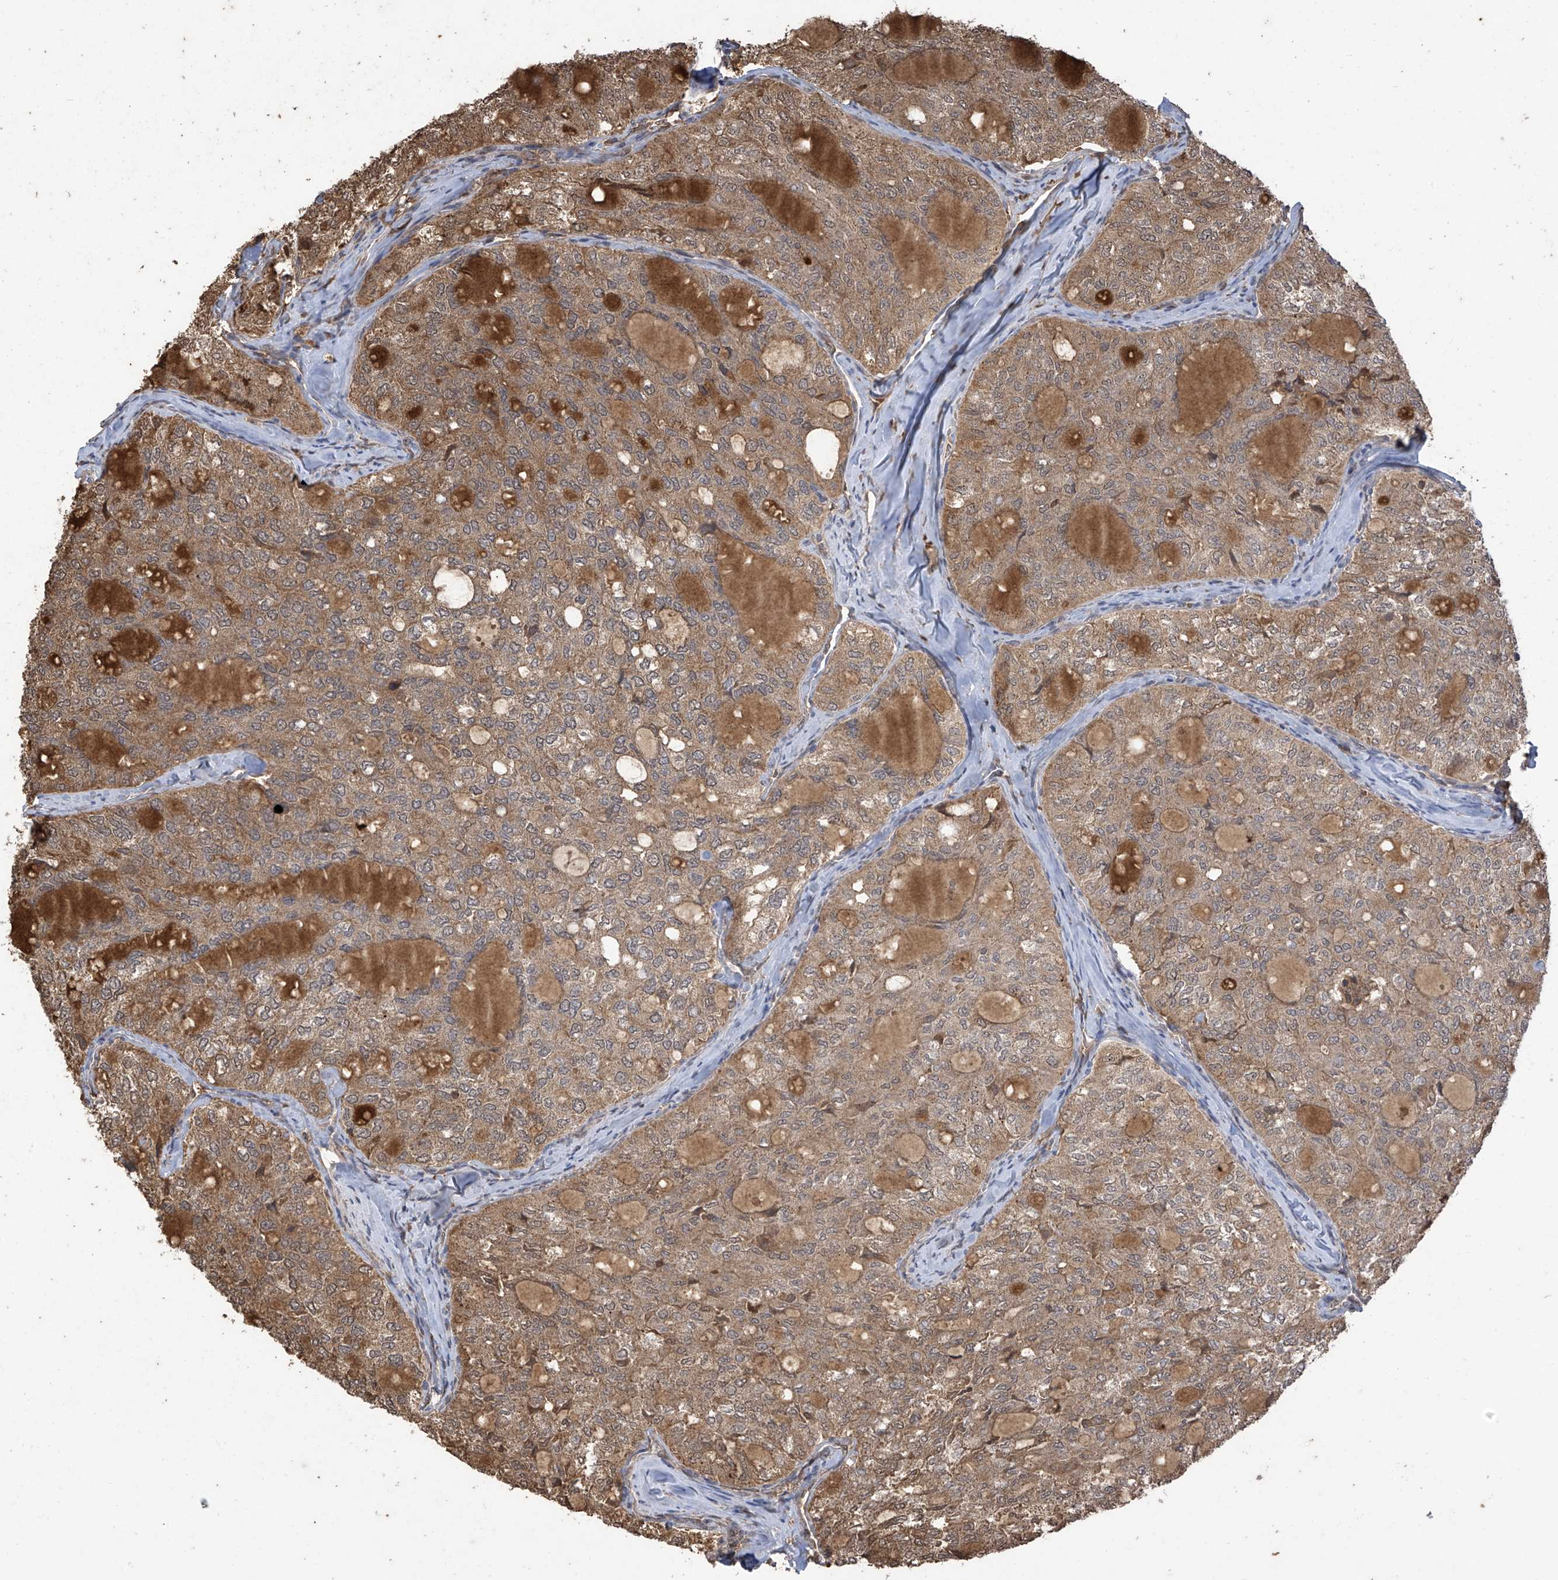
{"staining": {"intensity": "moderate", "quantity": ">75%", "location": "cytoplasmic/membranous"}, "tissue": "thyroid cancer", "cell_type": "Tumor cells", "image_type": "cancer", "snomed": [{"axis": "morphology", "description": "Follicular adenoma carcinoma, NOS"}, {"axis": "topography", "description": "Thyroid gland"}], "caption": "Protein expression analysis of thyroid follicular adenoma carcinoma reveals moderate cytoplasmic/membranous staining in about >75% of tumor cells. The protein is stained brown, and the nuclei are stained in blue (DAB IHC with brightfield microscopy, high magnification).", "gene": "PNPT1", "patient": {"sex": "male", "age": 75}}